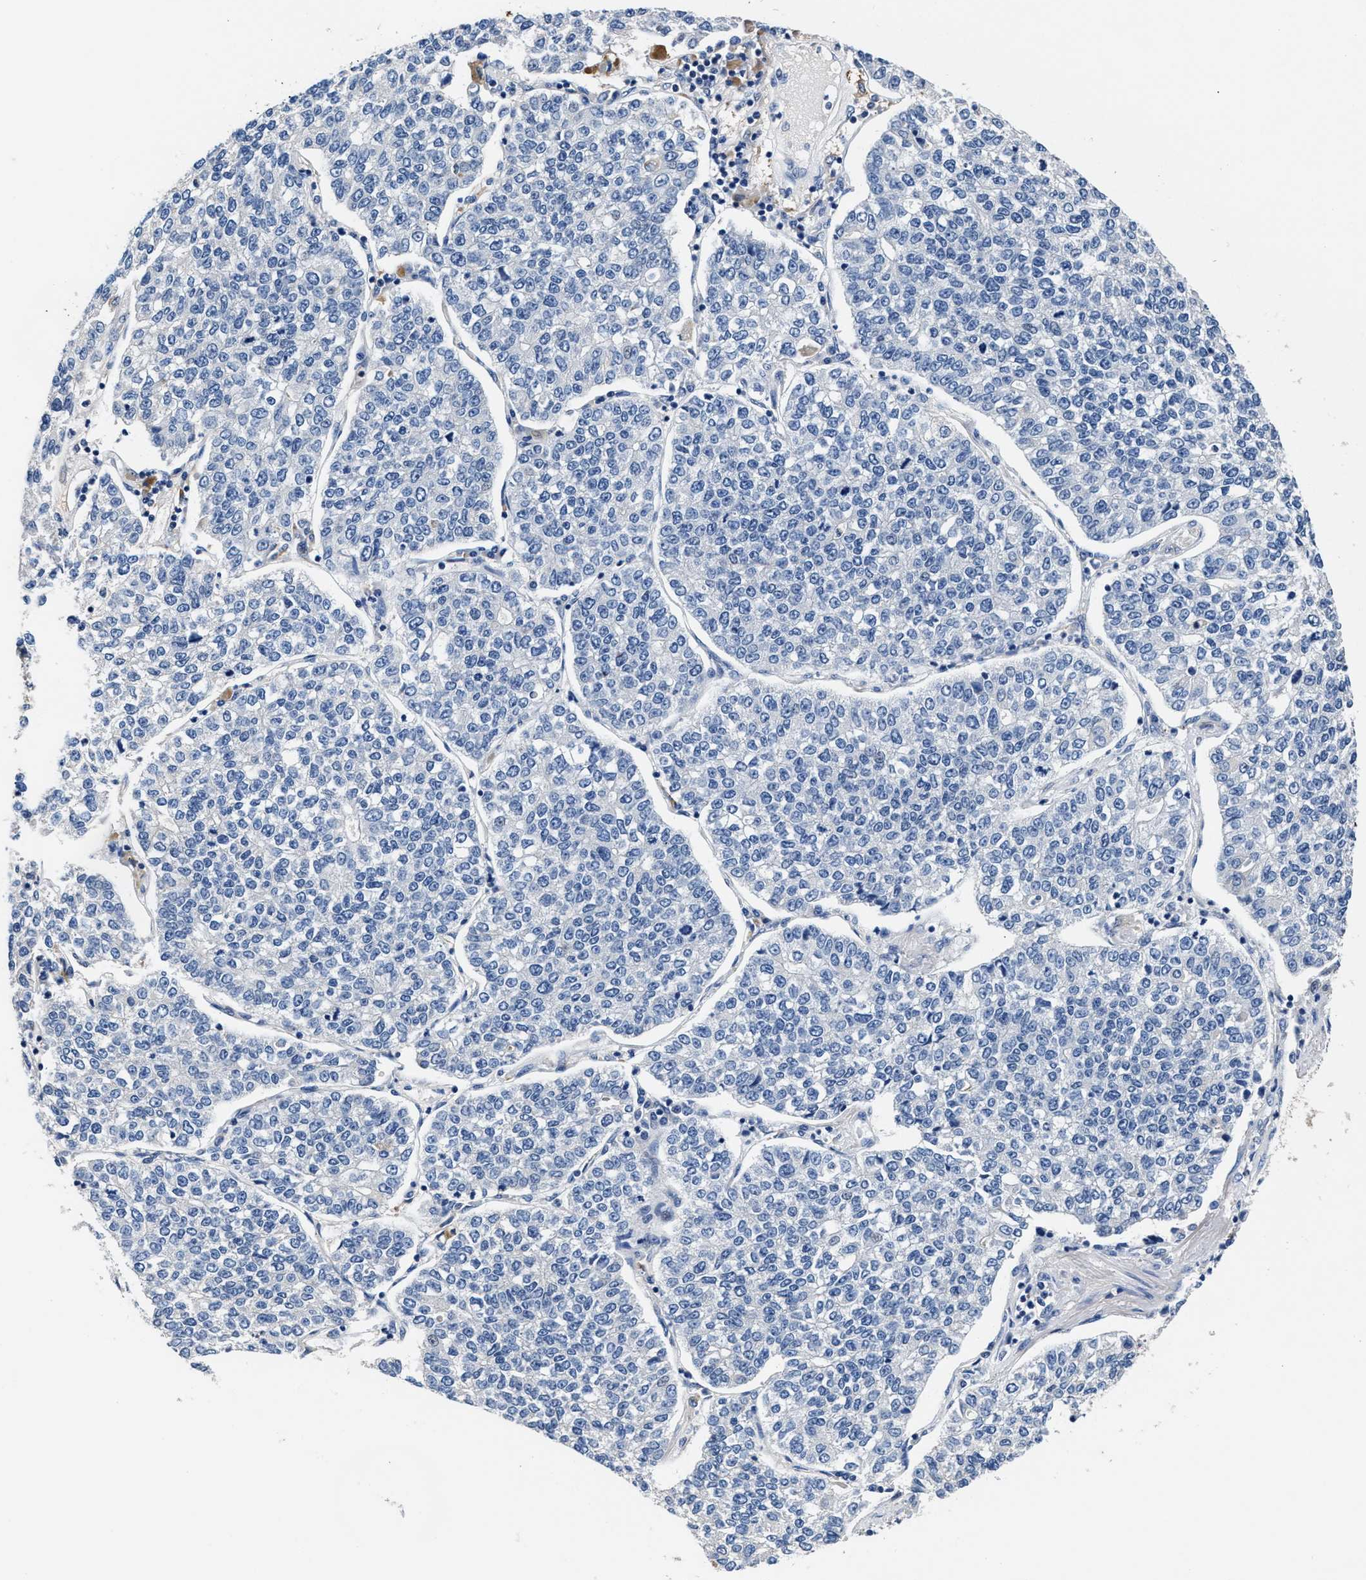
{"staining": {"intensity": "negative", "quantity": "none", "location": "none"}, "tissue": "lung cancer", "cell_type": "Tumor cells", "image_type": "cancer", "snomed": [{"axis": "morphology", "description": "Adenocarcinoma, NOS"}, {"axis": "topography", "description": "Lung"}], "caption": "This image is of lung cancer (adenocarcinoma) stained with immunohistochemistry to label a protein in brown with the nuclei are counter-stained blue. There is no positivity in tumor cells.", "gene": "GSTM1", "patient": {"sex": "male", "age": 49}}